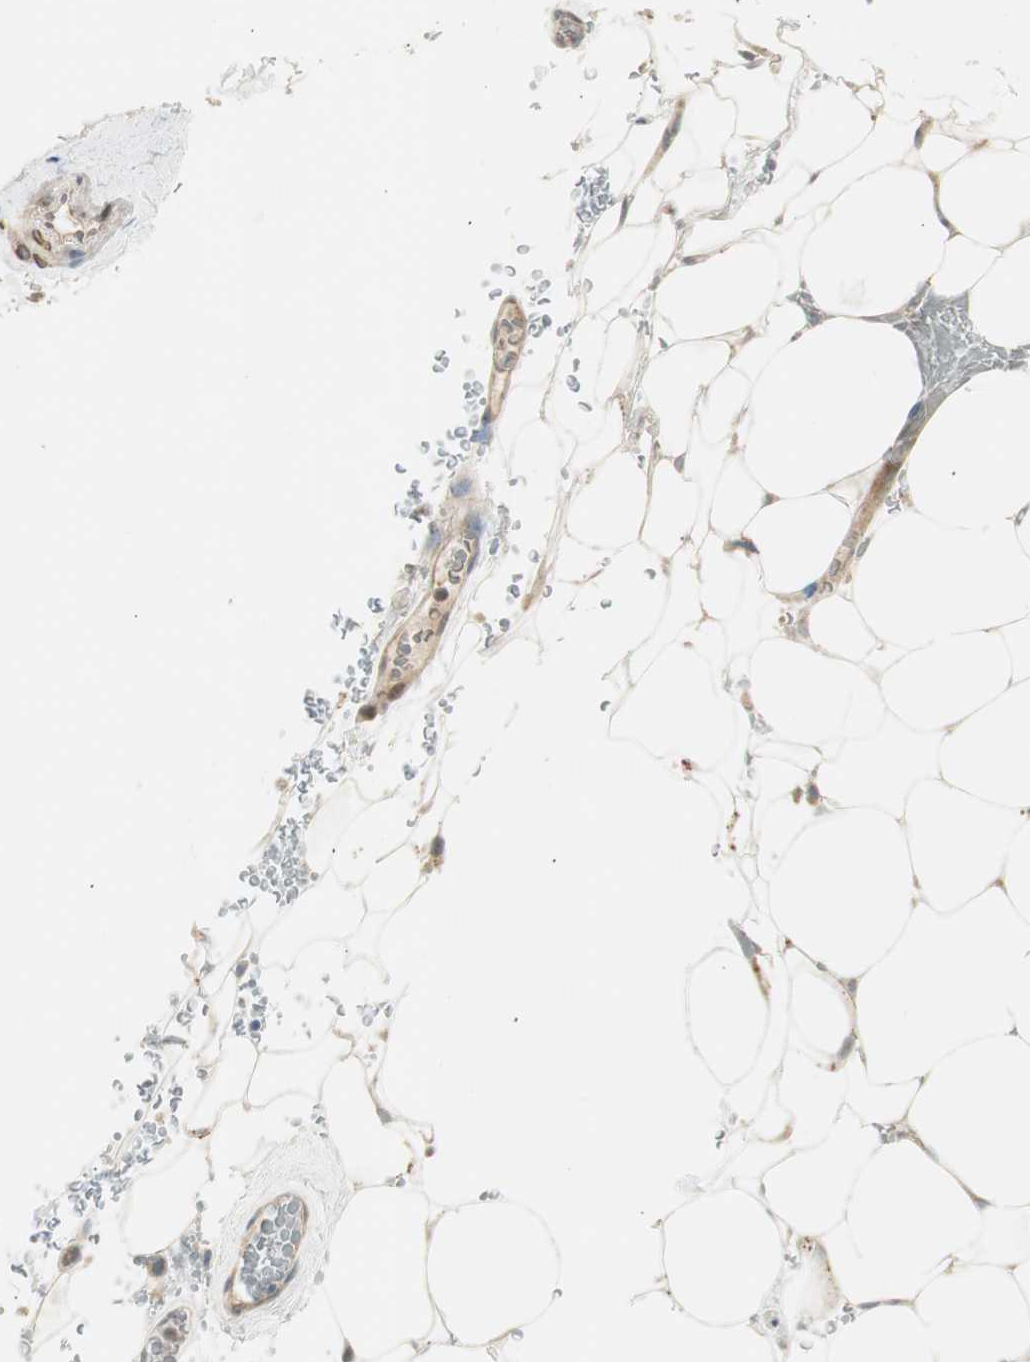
{"staining": {"intensity": "weak", "quantity": "25%-75%", "location": "cytoplasmic/membranous"}, "tissue": "adipose tissue", "cell_type": "Adipocytes", "image_type": "normal", "snomed": [{"axis": "morphology", "description": "Normal tissue, NOS"}, {"axis": "topography", "description": "Peripheral nerve tissue"}], "caption": "Immunohistochemistry (IHC) of benign human adipose tissue reveals low levels of weak cytoplasmic/membranous positivity in about 25%-75% of adipocytes.", "gene": "PCDHB15", "patient": {"sex": "male", "age": 70}}